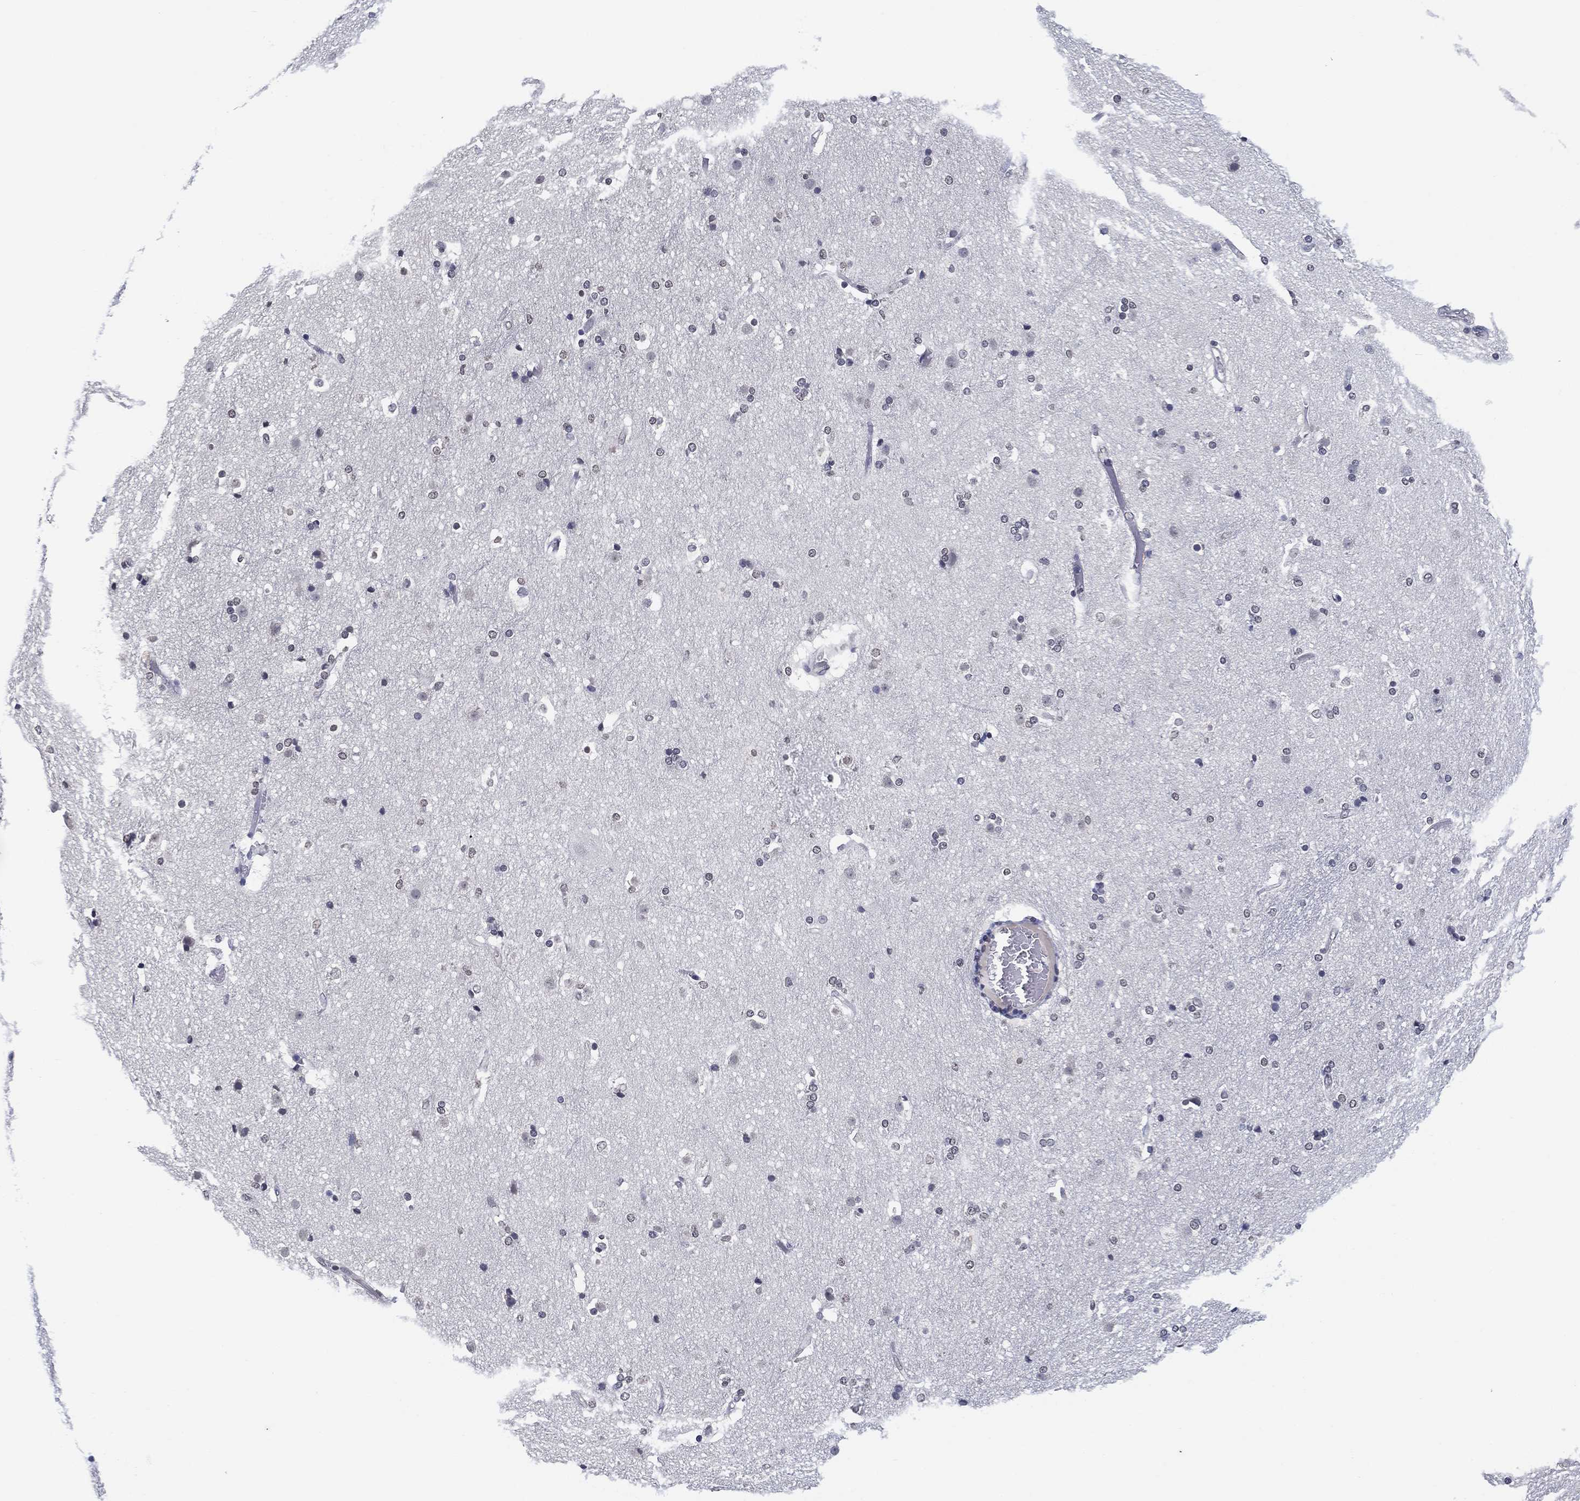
{"staining": {"intensity": "negative", "quantity": "none", "location": "none"}, "tissue": "caudate", "cell_type": "Glial cells", "image_type": "normal", "snomed": [{"axis": "morphology", "description": "Normal tissue, NOS"}, {"axis": "topography", "description": "Lateral ventricle wall"}], "caption": "Immunohistochemistry (IHC) micrograph of unremarkable caudate: caudate stained with DAB (3,3'-diaminobenzidine) displays no significant protein positivity in glial cells.", "gene": "OTUB2", "patient": {"sex": "female", "age": 71}}